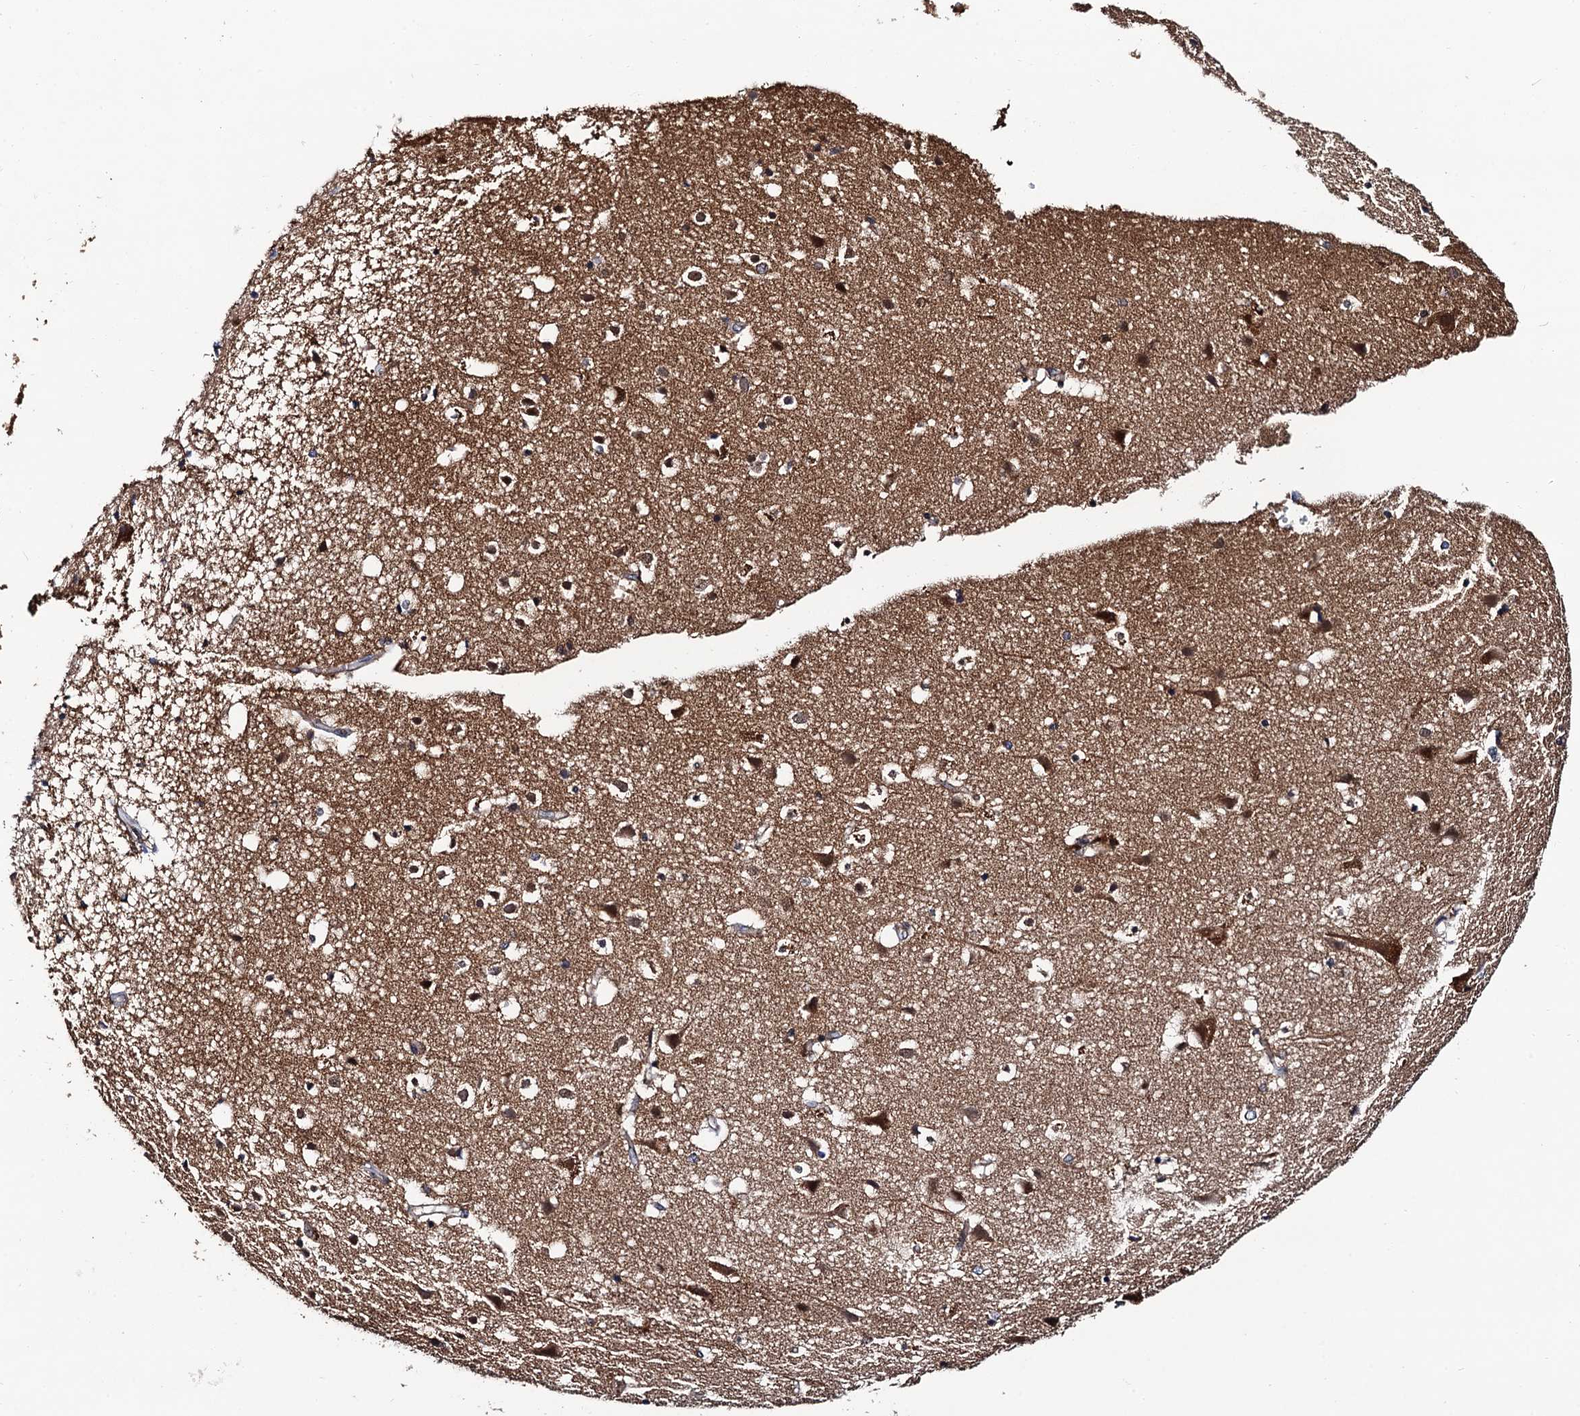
{"staining": {"intensity": "moderate", "quantity": ">75%", "location": "cytoplasmic/membranous"}, "tissue": "cerebral cortex", "cell_type": "Endothelial cells", "image_type": "normal", "snomed": [{"axis": "morphology", "description": "Normal tissue, NOS"}, {"axis": "topography", "description": "Cerebral cortex"}], "caption": "Protein expression analysis of unremarkable human cerebral cortex reveals moderate cytoplasmic/membranous staining in about >75% of endothelial cells. The protein of interest is shown in brown color, while the nuclei are stained blue.", "gene": "VPS35", "patient": {"sex": "male", "age": 54}}